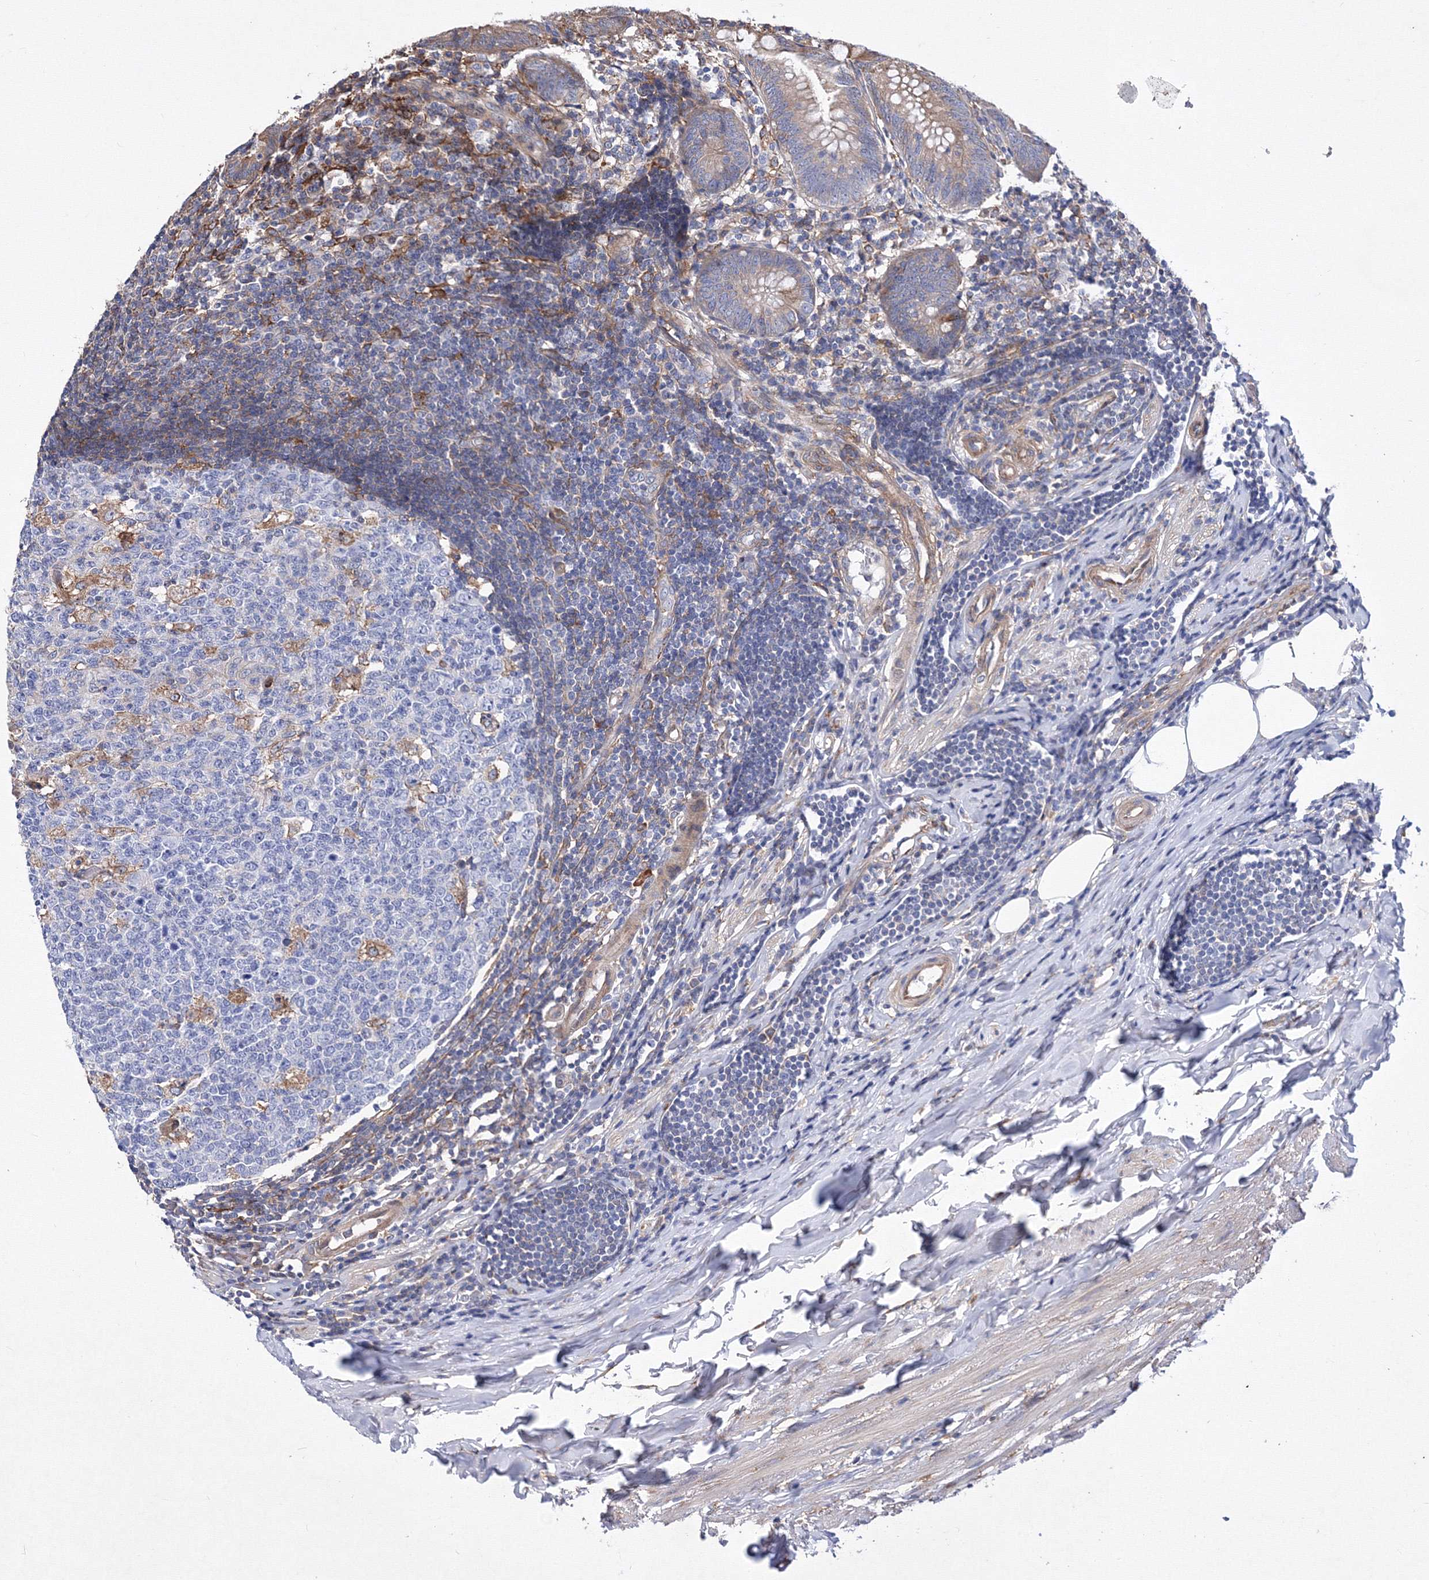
{"staining": {"intensity": "moderate", "quantity": "25%-75%", "location": "cytoplasmic/membranous"}, "tissue": "appendix", "cell_type": "Glandular cells", "image_type": "normal", "snomed": [{"axis": "morphology", "description": "Normal tissue, NOS"}, {"axis": "topography", "description": "Appendix"}], "caption": "The micrograph demonstrates a brown stain indicating the presence of a protein in the cytoplasmic/membranous of glandular cells in appendix.", "gene": "SNX18", "patient": {"sex": "female", "age": 54}}